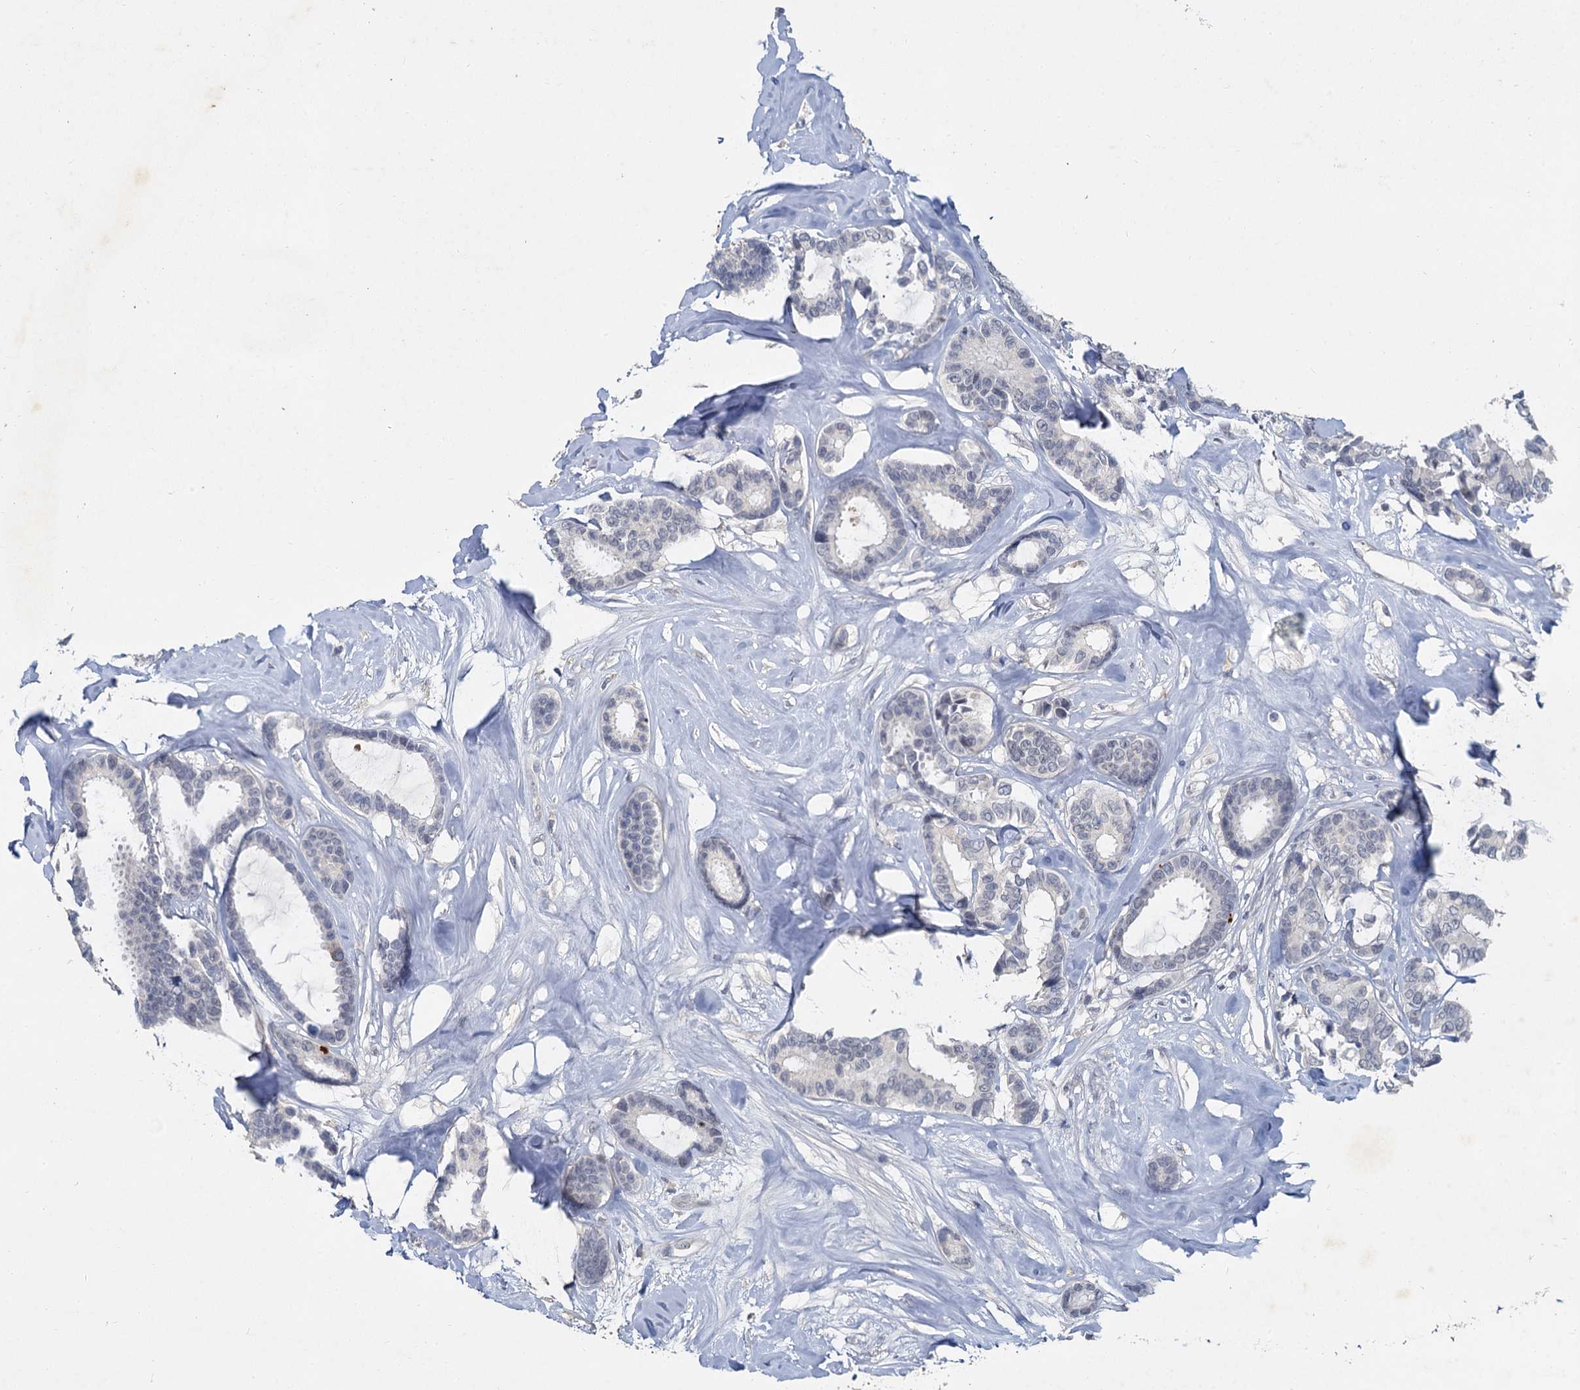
{"staining": {"intensity": "negative", "quantity": "none", "location": "none"}, "tissue": "breast cancer", "cell_type": "Tumor cells", "image_type": "cancer", "snomed": [{"axis": "morphology", "description": "Duct carcinoma"}, {"axis": "topography", "description": "Breast"}], "caption": "High power microscopy image of an IHC photomicrograph of breast intraductal carcinoma, revealing no significant positivity in tumor cells.", "gene": "MUCL1", "patient": {"sex": "female", "age": 87}}